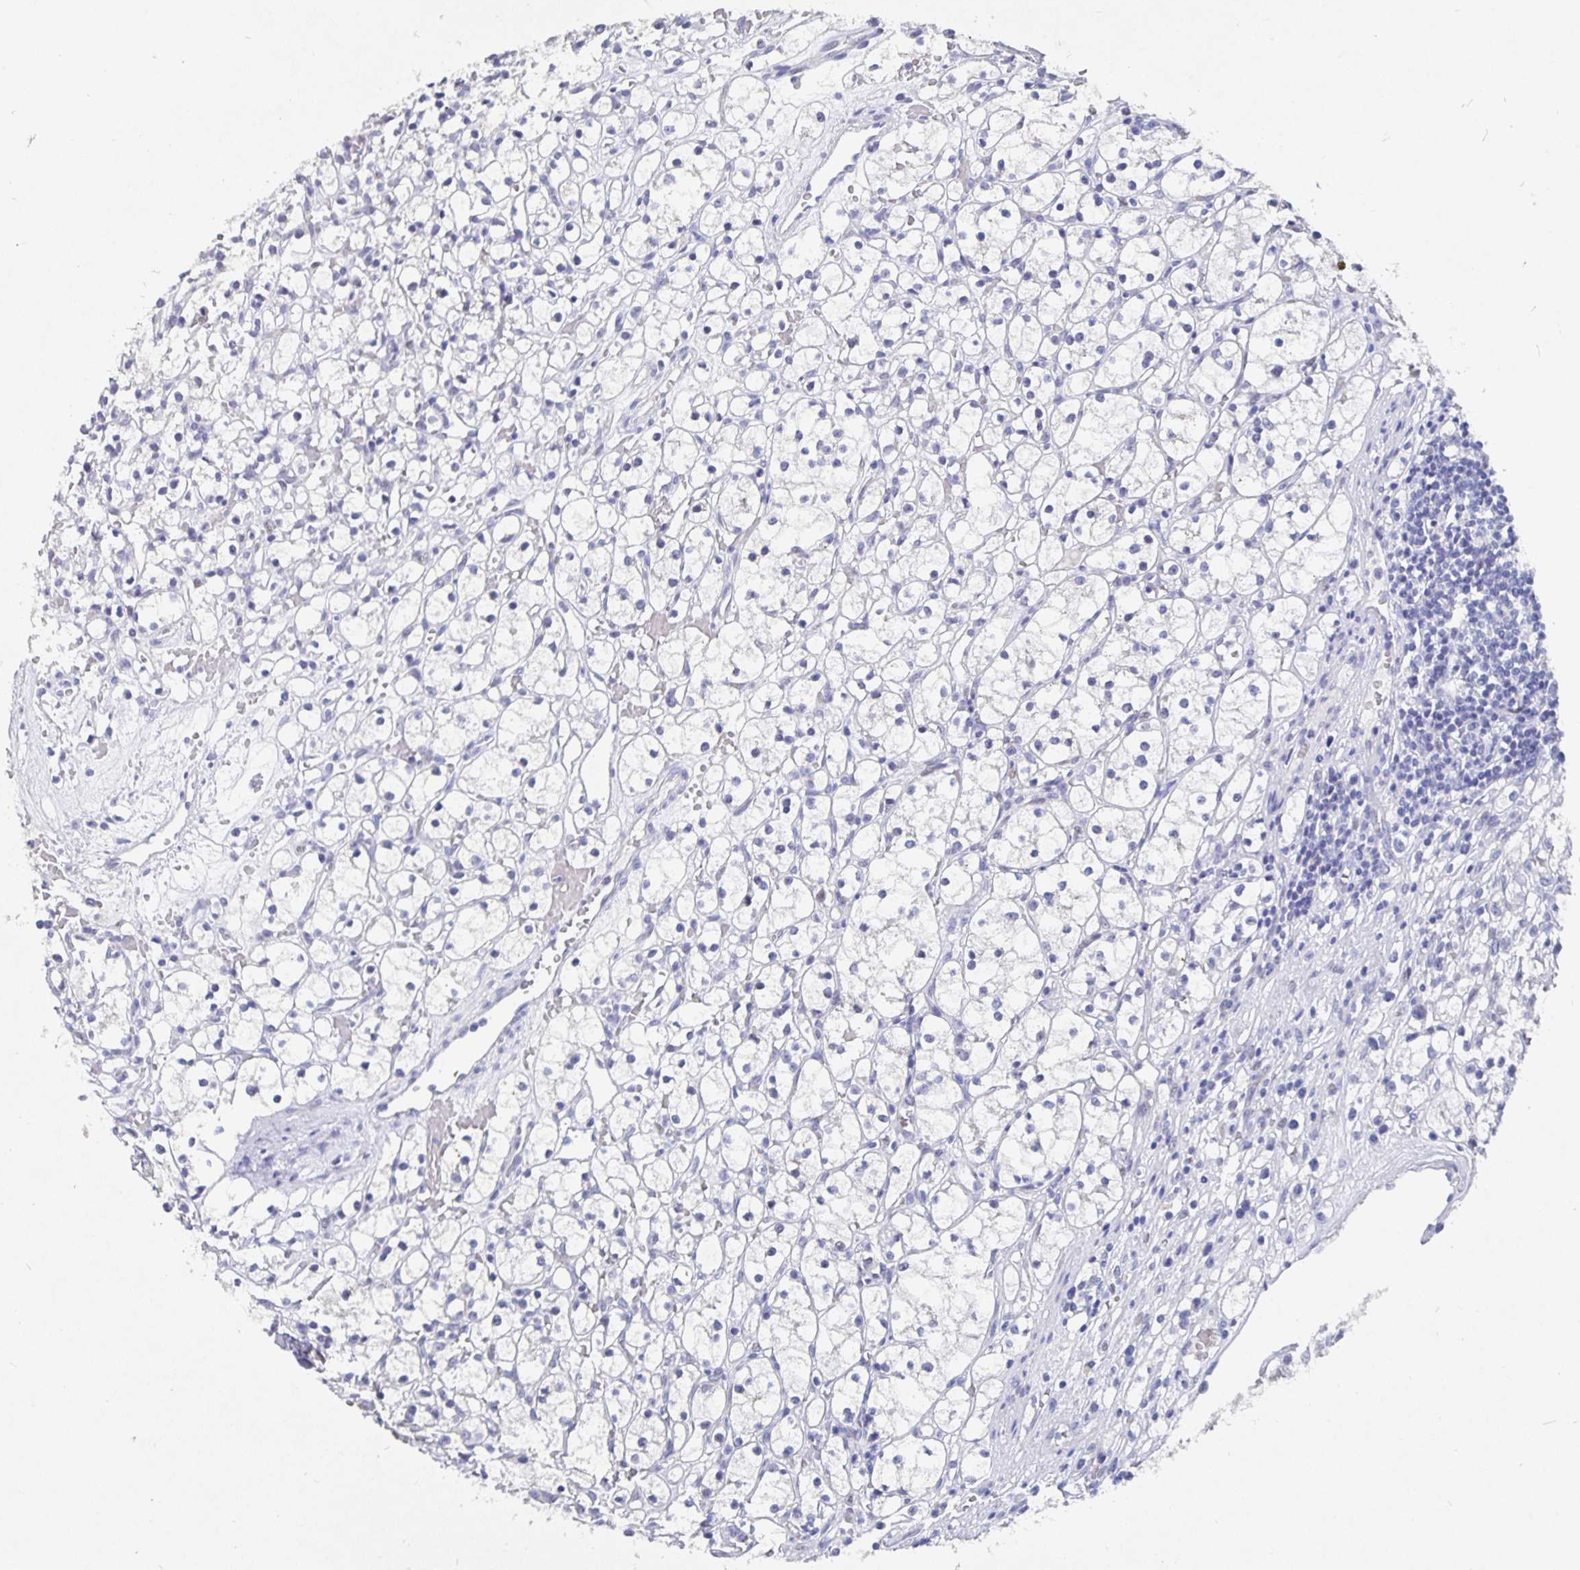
{"staining": {"intensity": "negative", "quantity": "none", "location": "none"}, "tissue": "renal cancer", "cell_type": "Tumor cells", "image_type": "cancer", "snomed": [{"axis": "morphology", "description": "Adenocarcinoma, NOS"}, {"axis": "topography", "description": "Kidney"}], "caption": "Tumor cells show no significant protein positivity in renal cancer.", "gene": "SMOC1", "patient": {"sex": "female", "age": 59}}